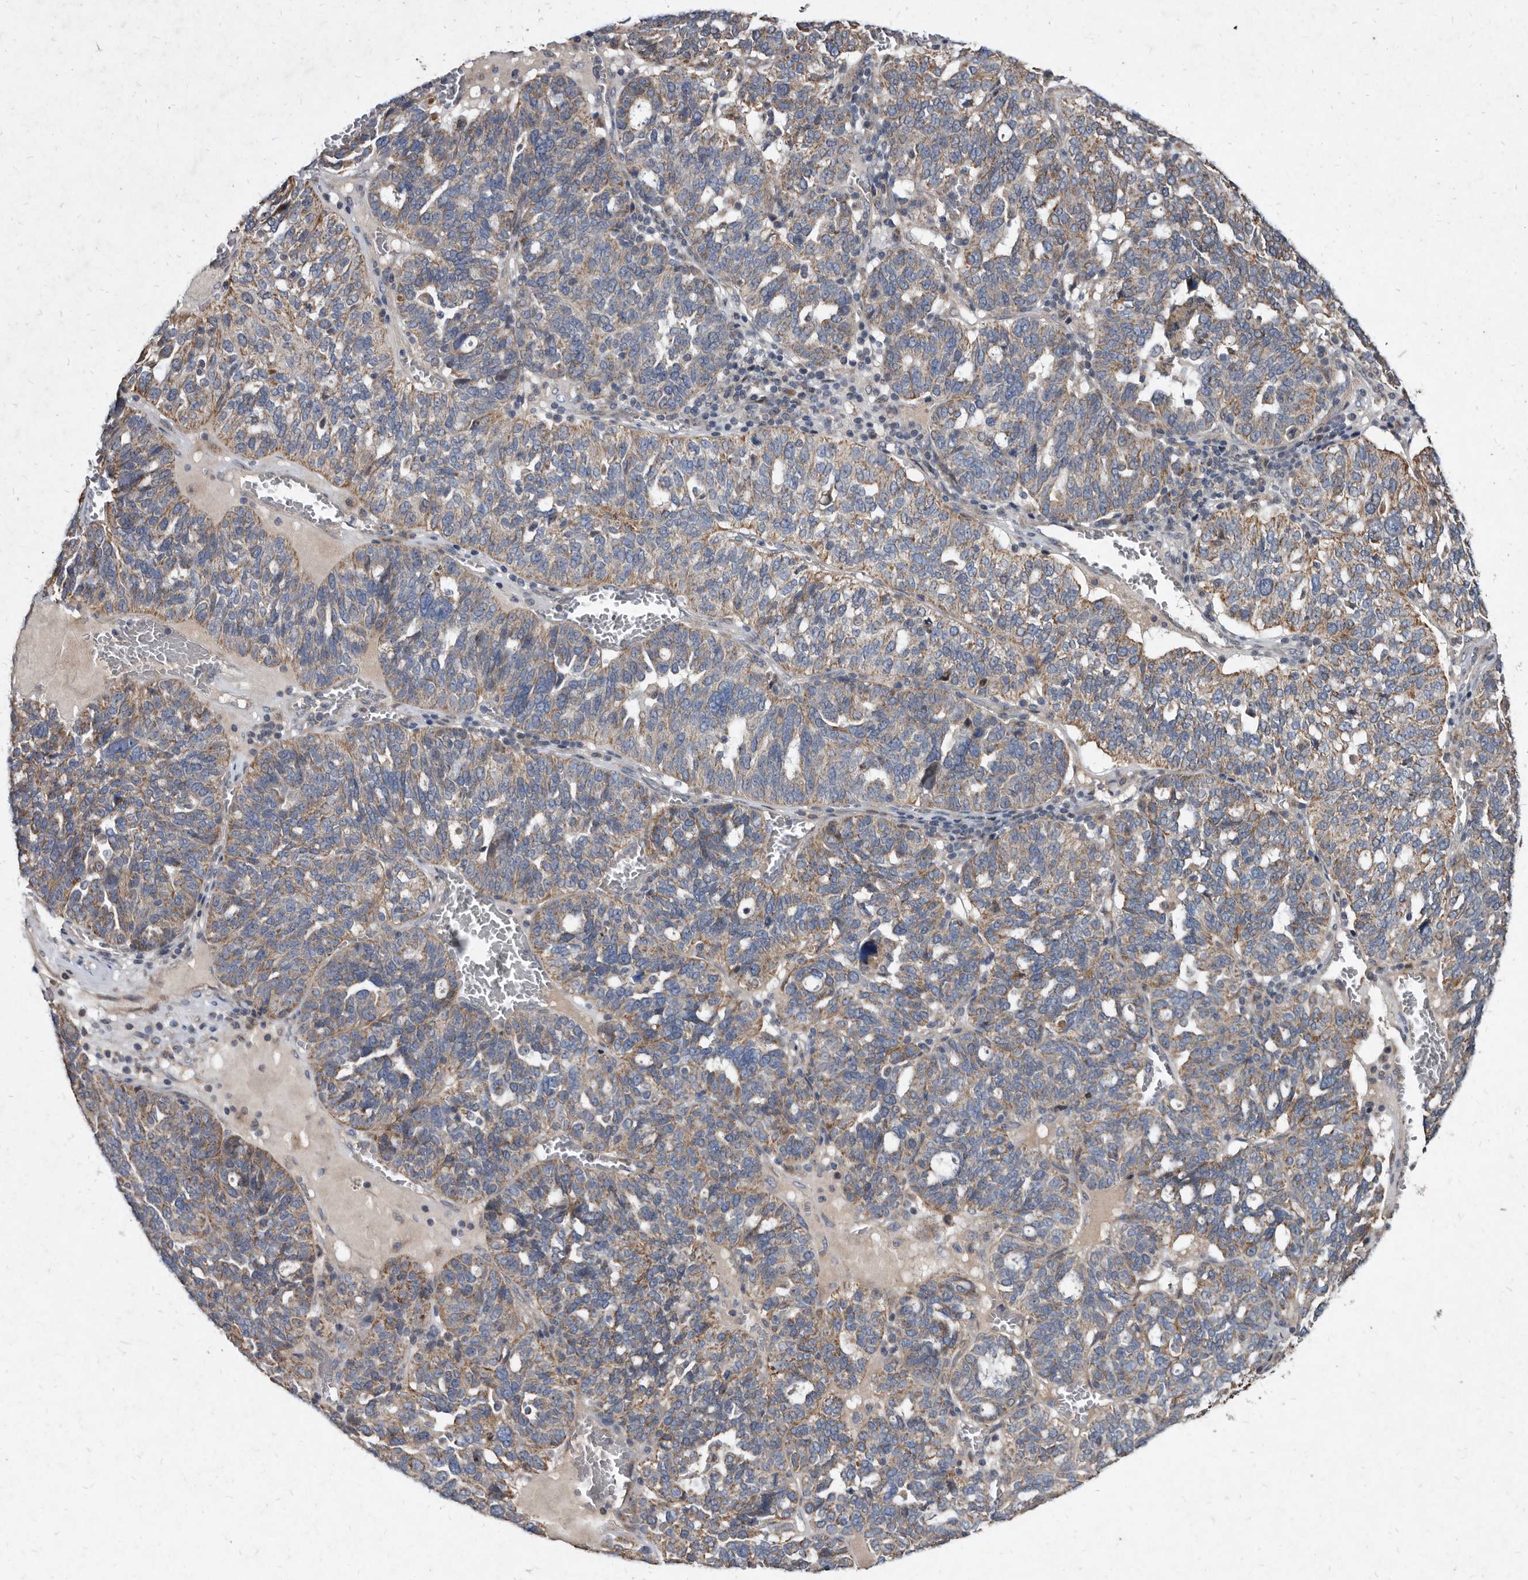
{"staining": {"intensity": "weak", "quantity": ">75%", "location": "cytoplasmic/membranous"}, "tissue": "ovarian cancer", "cell_type": "Tumor cells", "image_type": "cancer", "snomed": [{"axis": "morphology", "description": "Cystadenocarcinoma, serous, NOS"}, {"axis": "topography", "description": "Ovary"}], "caption": "A high-resolution histopathology image shows immunohistochemistry staining of ovarian cancer, which shows weak cytoplasmic/membranous positivity in approximately >75% of tumor cells.", "gene": "YPEL3", "patient": {"sex": "female", "age": 59}}